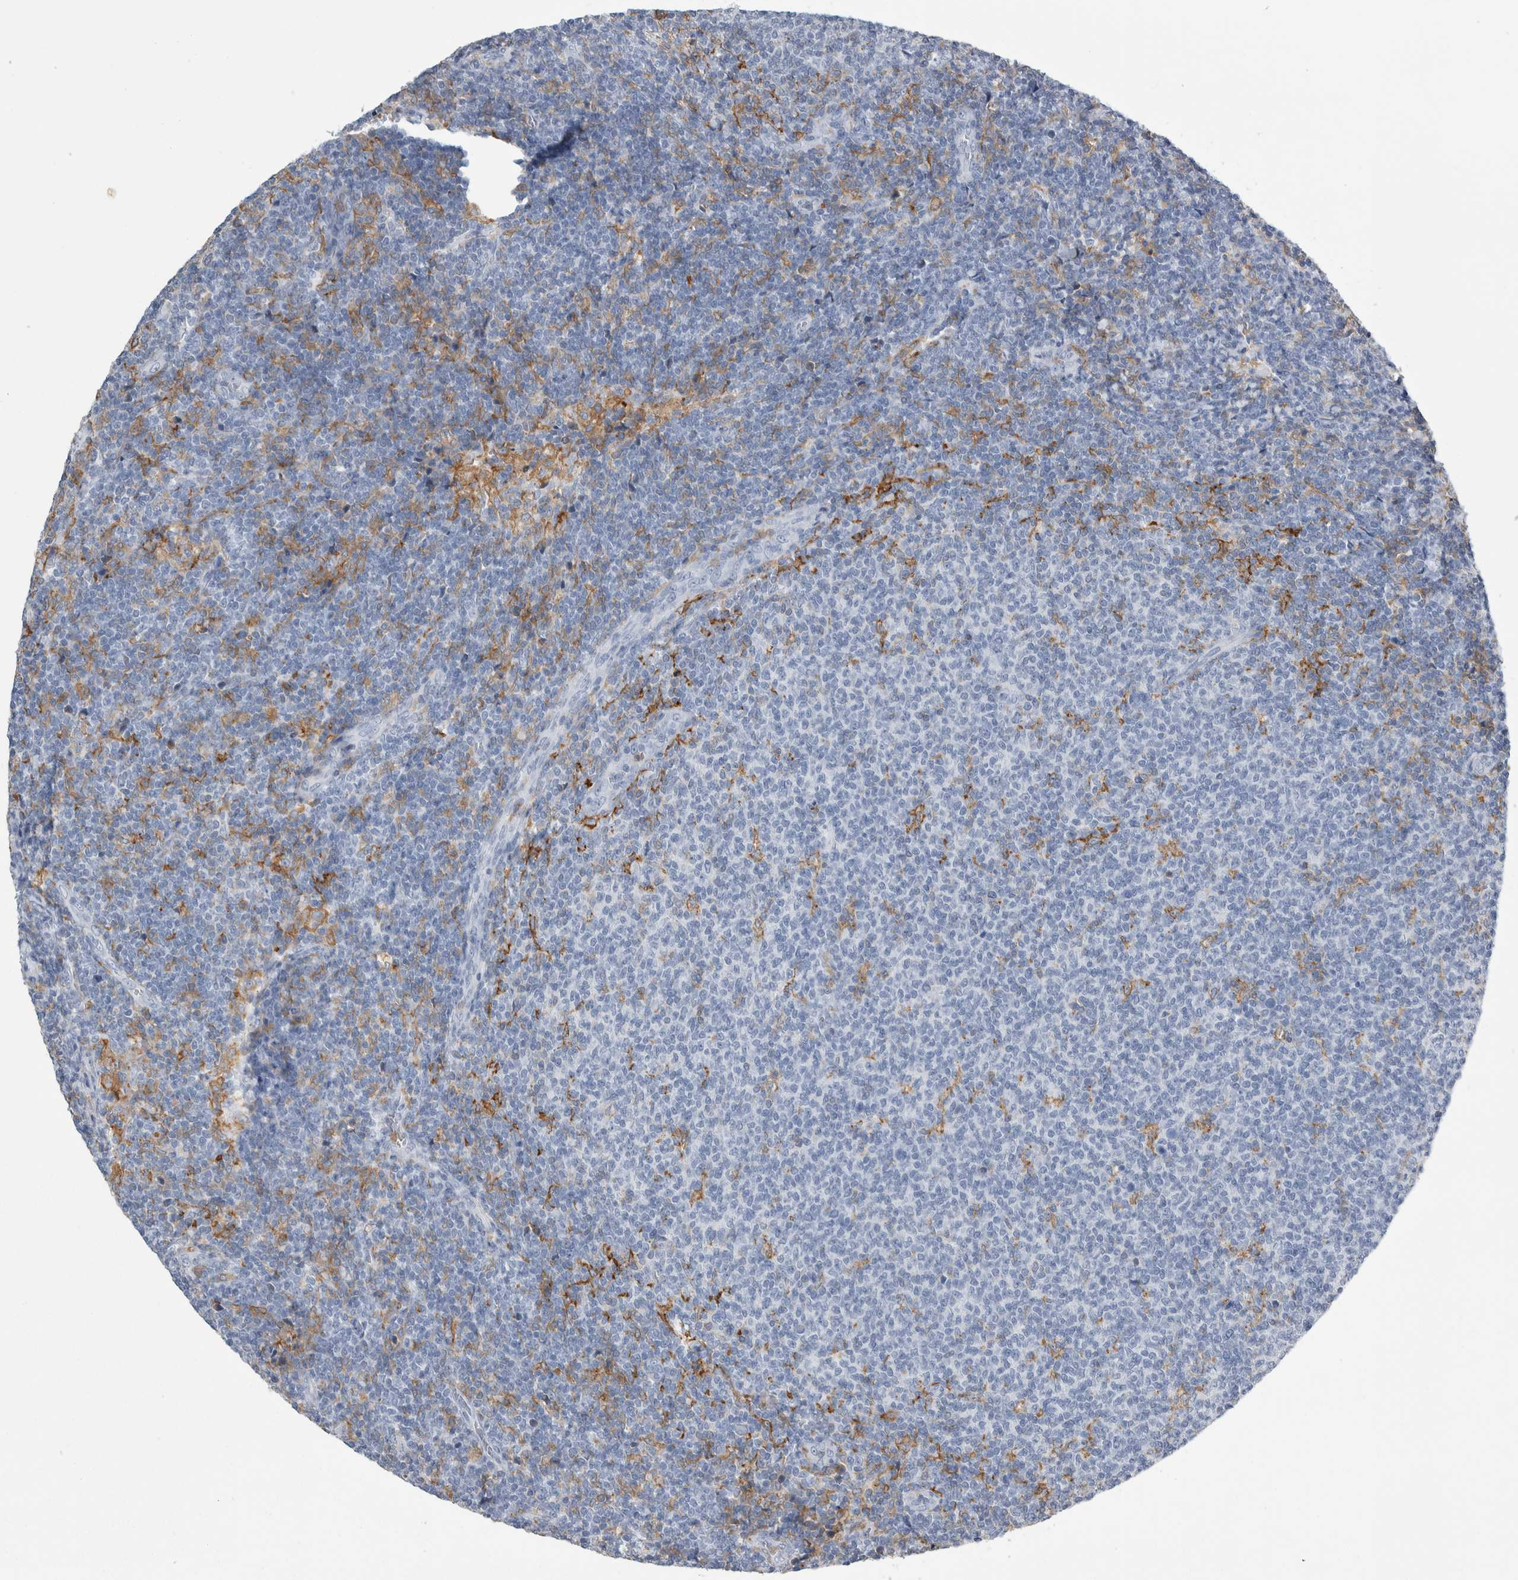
{"staining": {"intensity": "negative", "quantity": "none", "location": "none"}, "tissue": "lymphoma", "cell_type": "Tumor cells", "image_type": "cancer", "snomed": [{"axis": "morphology", "description": "Malignant lymphoma, non-Hodgkin's type, Low grade"}, {"axis": "topography", "description": "Lymph node"}], "caption": "A photomicrograph of lymphoma stained for a protein reveals no brown staining in tumor cells.", "gene": "SKAP2", "patient": {"sex": "male", "age": 66}}